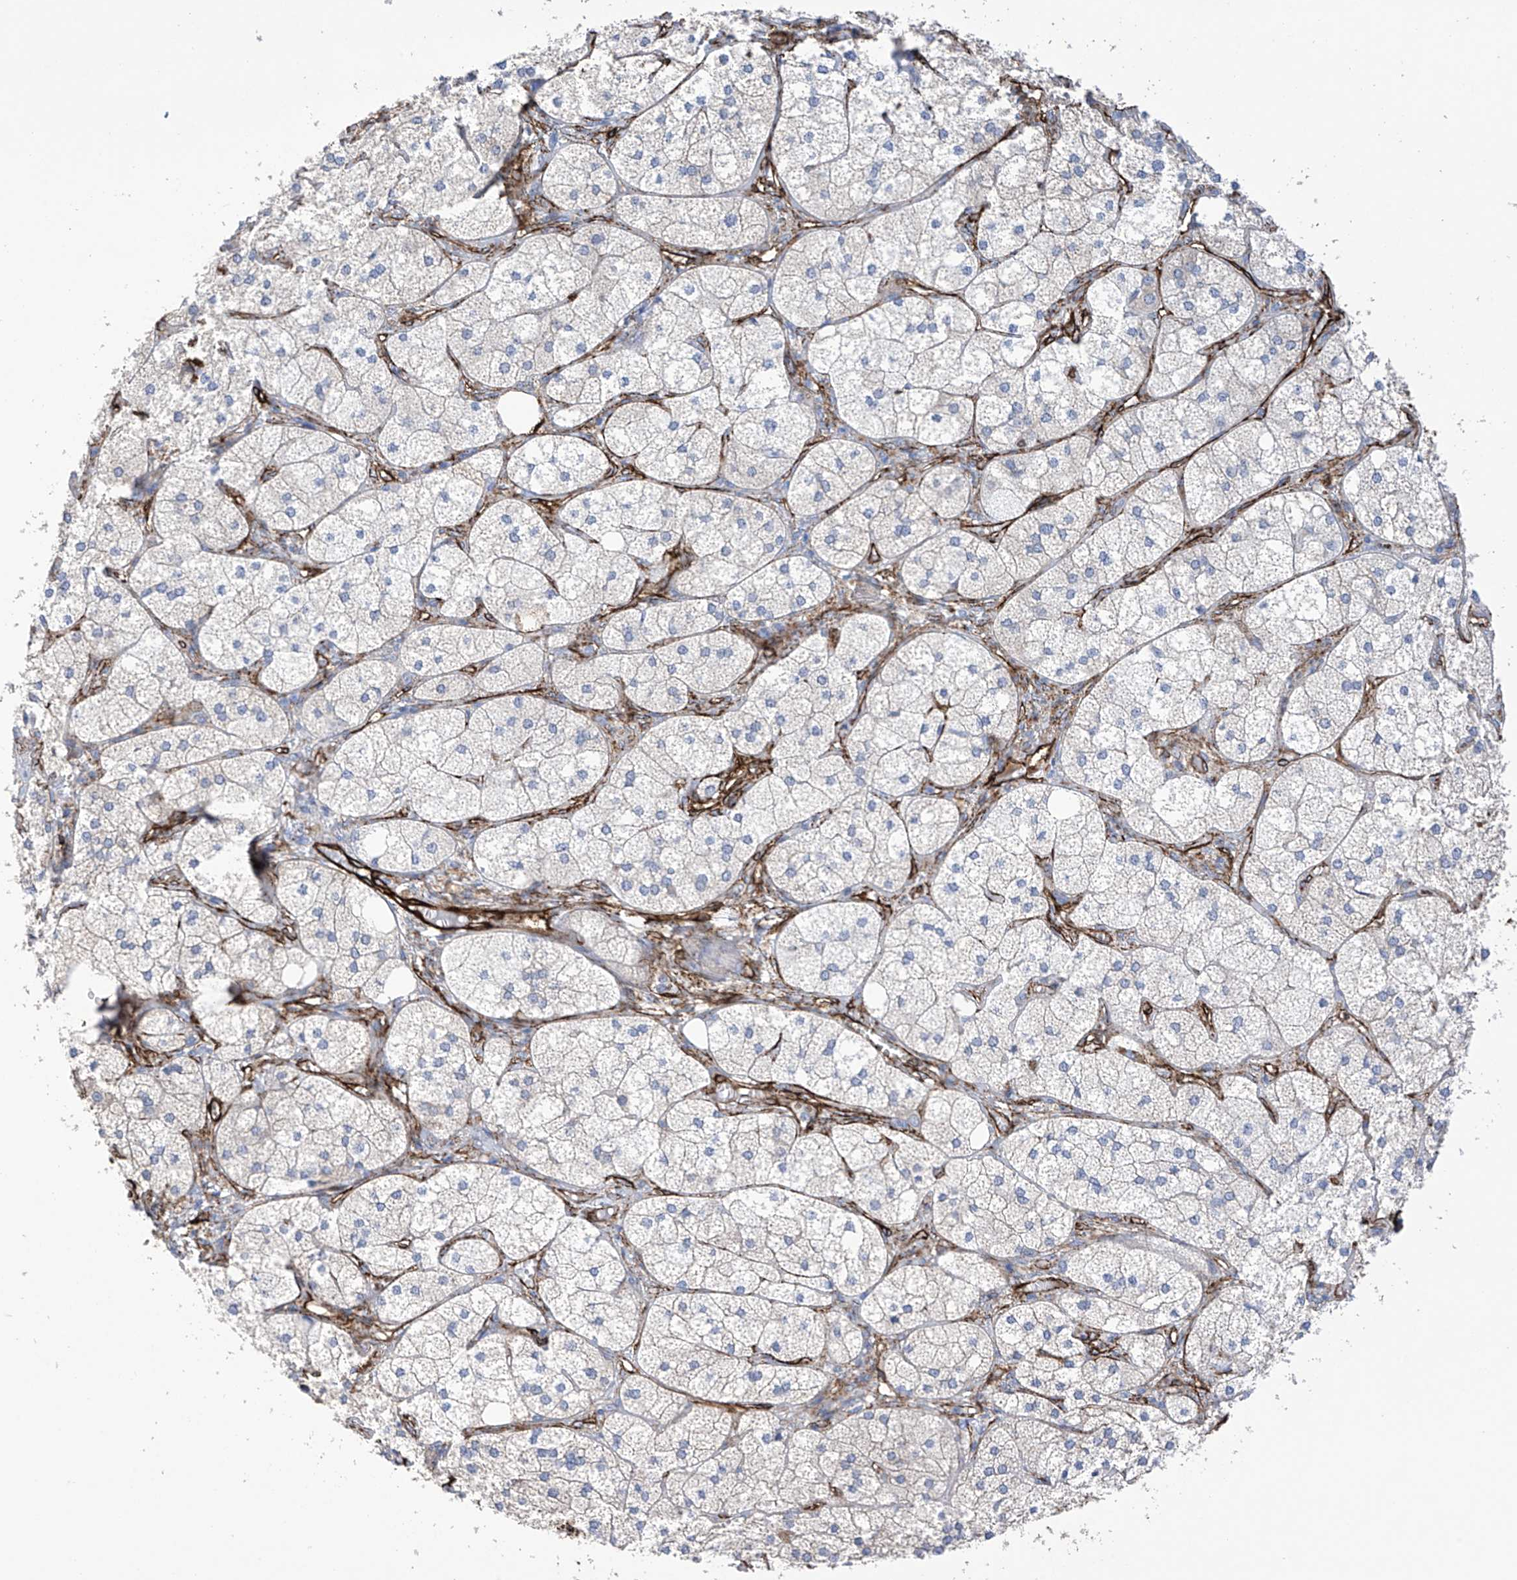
{"staining": {"intensity": "moderate", "quantity": "25%-75%", "location": "cytoplasmic/membranous"}, "tissue": "adrenal gland", "cell_type": "Glandular cells", "image_type": "normal", "snomed": [{"axis": "morphology", "description": "Normal tissue, NOS"}, {"axis": "topography", "description": "Adrenal gland"}], "caption": "A high-resolution photomicrograph shows immunohistochemistry (IHC) staining of normal adrenal gland, which shows moderate cytoplasmic/membranous positivity in approximately 25%-75% of glandular cells. Ihc stains the protein in brown and the nuclei are stained blue.", "gene": "UBTD1", "patient": {"sex": "female", "age": 61}}